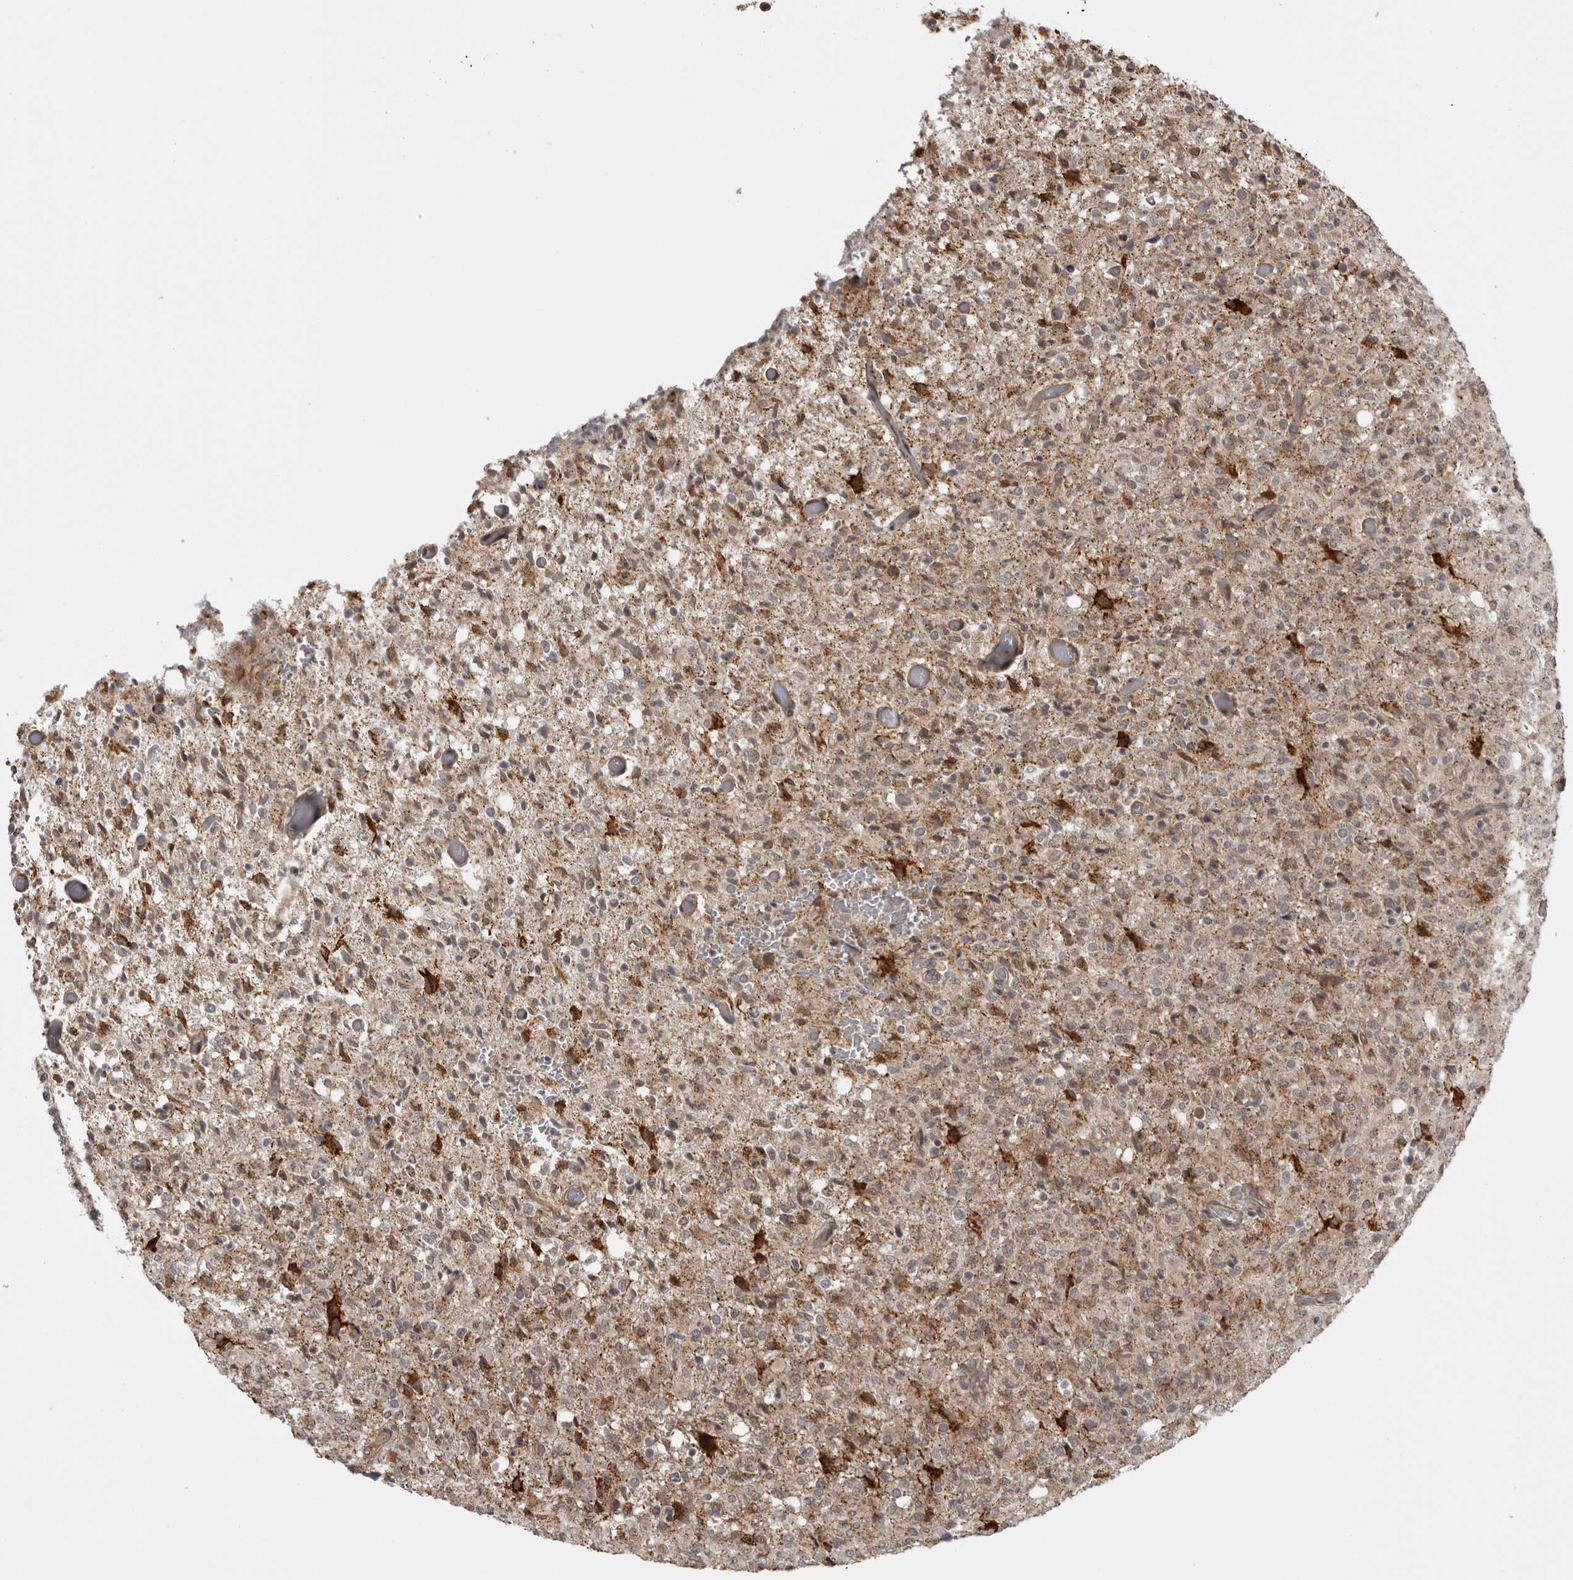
{"staining": {"intensity": "strong", "quantity": "<25%", "location": "cytoplasmic/membranous"}, "tissue": "glioma", "cell_type": "Tumor cells", "image_type": "cancer", "snomed": [{"axis": "morphology", "description": "Glioma, malignant, High grade"}, {"axis": "topography", "description": "Brain"}], "caption": "Protein staining by IHC exhibits strong cytoplasmic/membranous positivity in about <25% of tumor cells in glioma. The staining was performed using DAB to visualize the protein expression in brown, while the nuclei were stained in blue with hematoxylin (Magnification: 20x).", "gene": "DNAH14", "patient": {"sex": "female", "age": 57}}